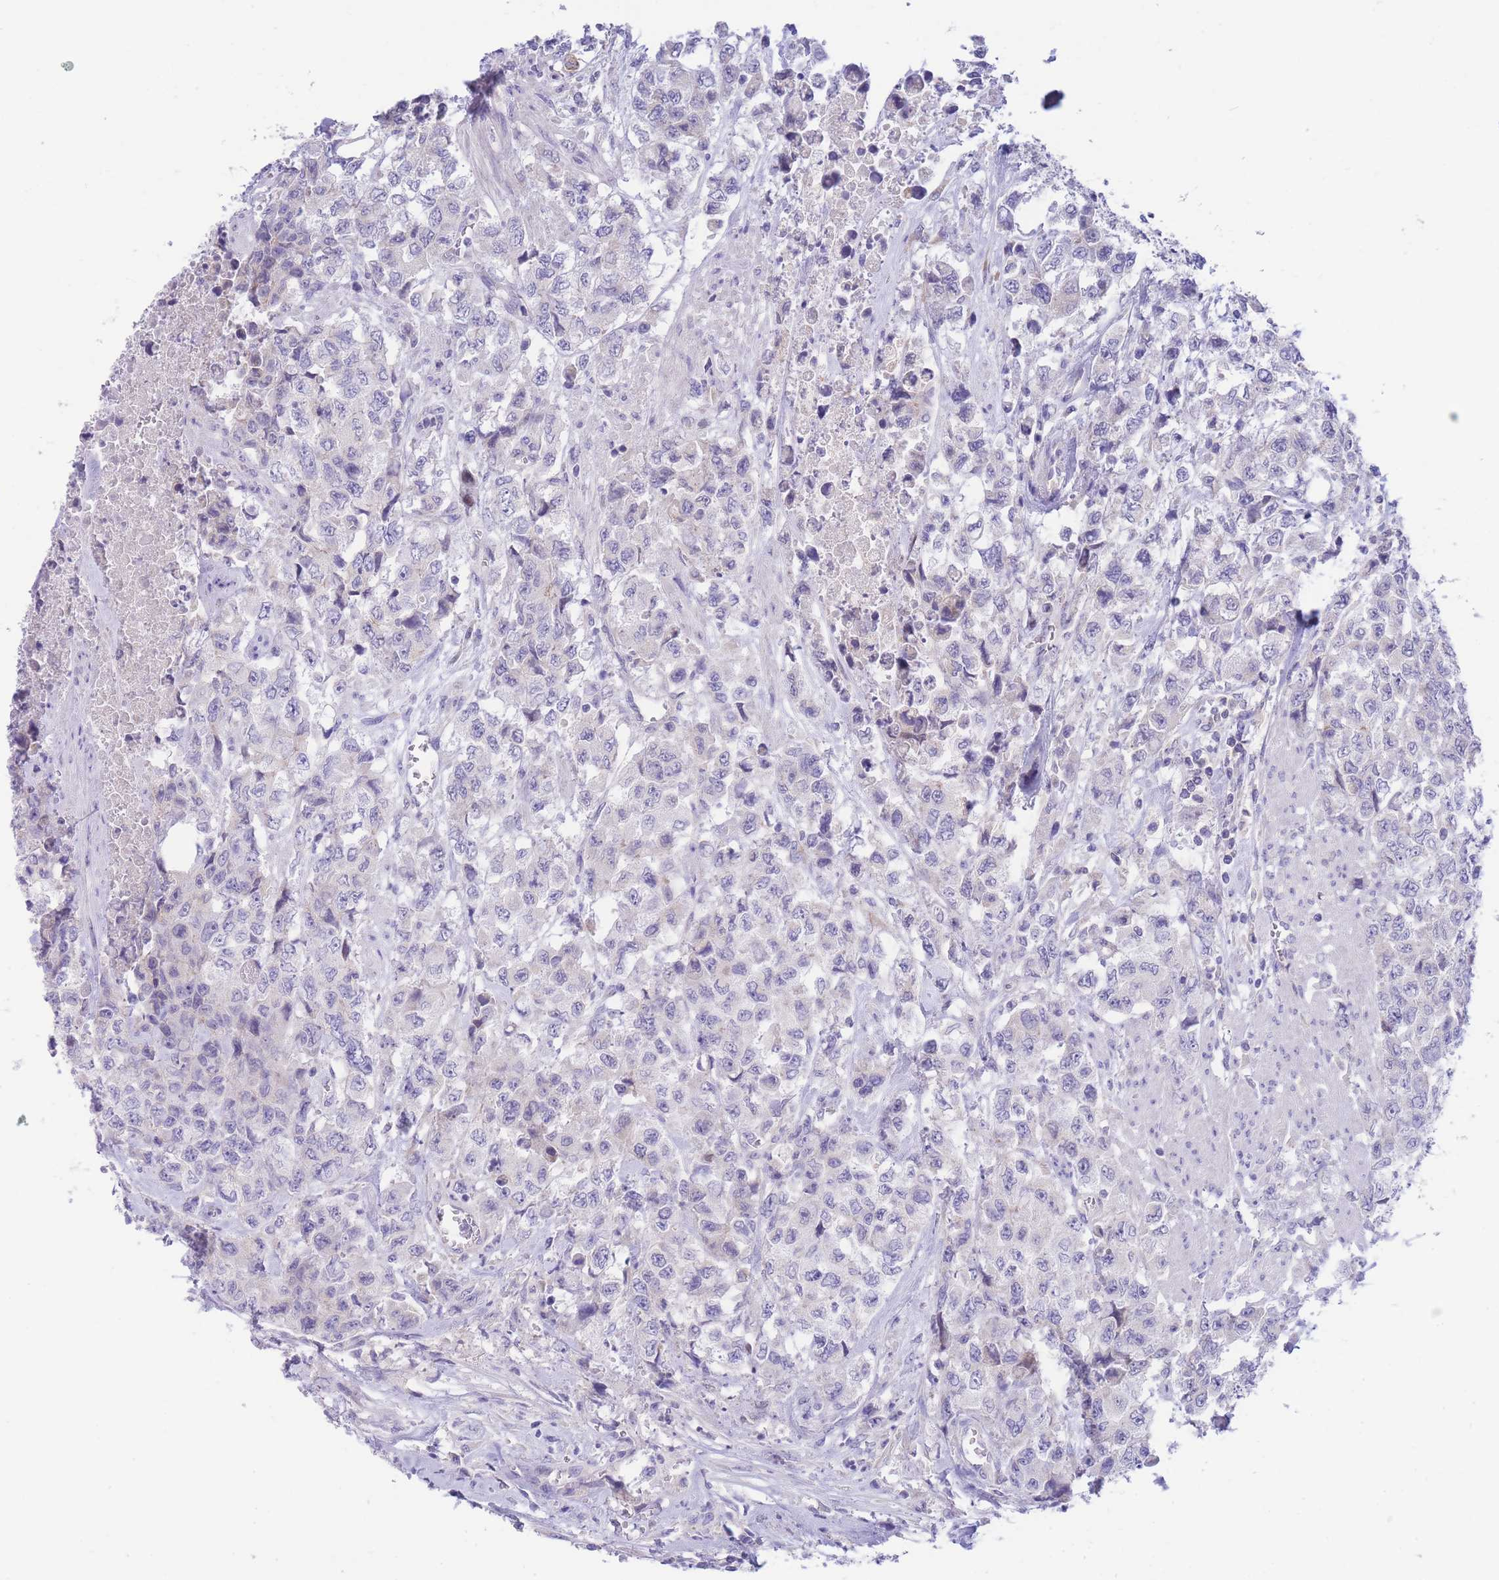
{"staining": {"intensity": "negative", "quantity": "none", "location": "none"}, "tissue": "urothelial cancer", "cell_type": "Tumor cells", "image_type": "cancer", "snomed": [{"axis": "morphology", "description": "Urothelial carcinoma, High grade"}, {"axis": "topography", "description": "Urinary bladder"}], "caption": "Immunohistochemistry photomicrograph of neoplastic tissue: urothelial cancer stained with DAB shows no significant protein positivity in tumor cells.", "gene": "PCDHB3", "patient": {"sex": "female", "age": 78}}